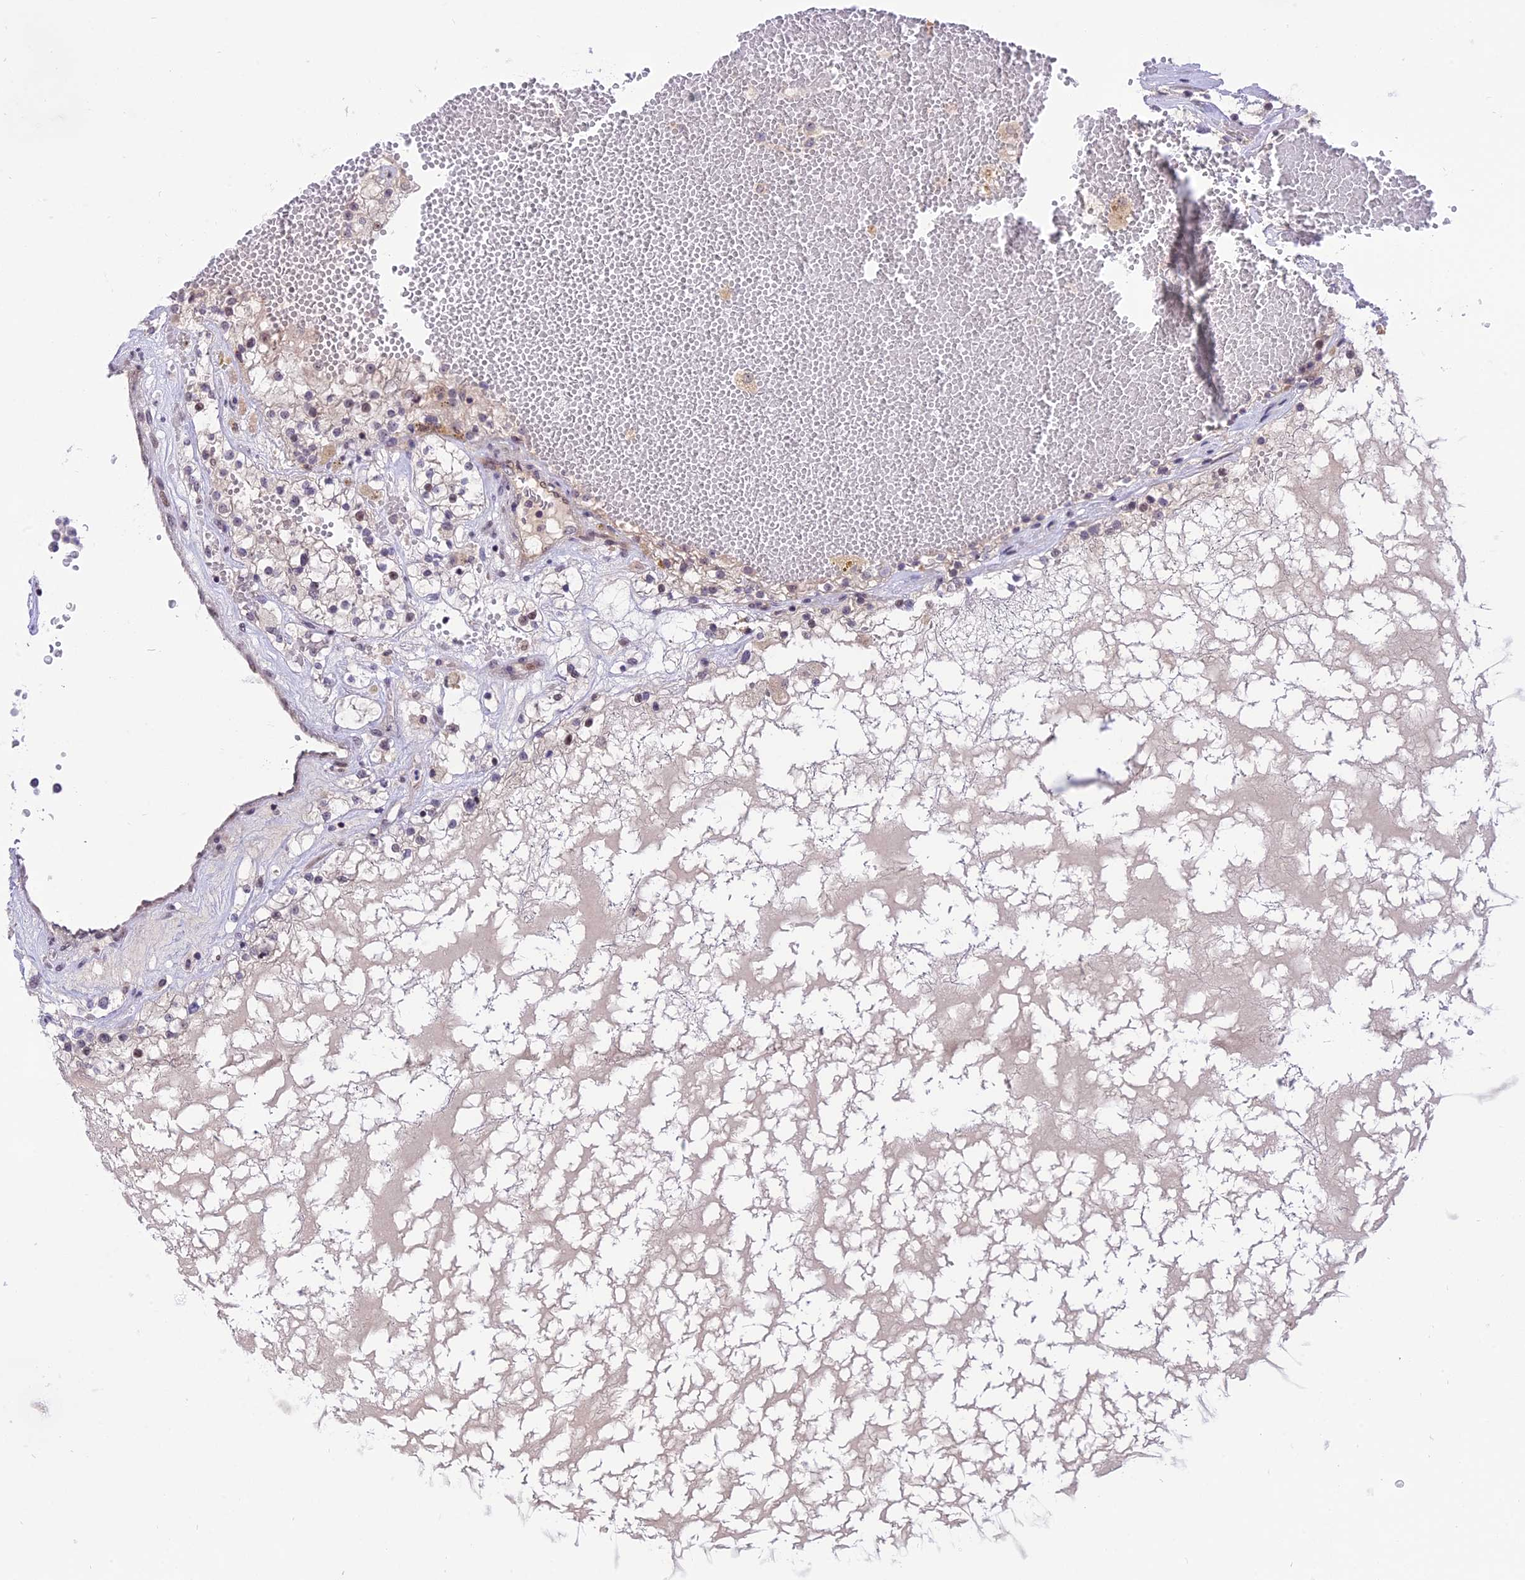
{"staining": {"intensity": "weak", "quantity": "<25%", "location": "nuclear"}, "tissue": "renal cancer", "cell_type": "Tumor cells", "image_type": "cancer", "snomed": [{"axis": "morphology", "description": "Normal tissue, NOS"}, {"axis": "morphology", "description": "Adenocarcinoma, NOS"}, {"axis": "topography", "description": "Kidney"}], "caption": "Immunohistochemistry photomicrograph of neoplastic tissue: human renal cancer (adenocarcinoma) stained with DAB exhibits no significant protein expression in tumor cells.", "gene": "ZNF837", "patient": {"sex": "male", "age": 68}}